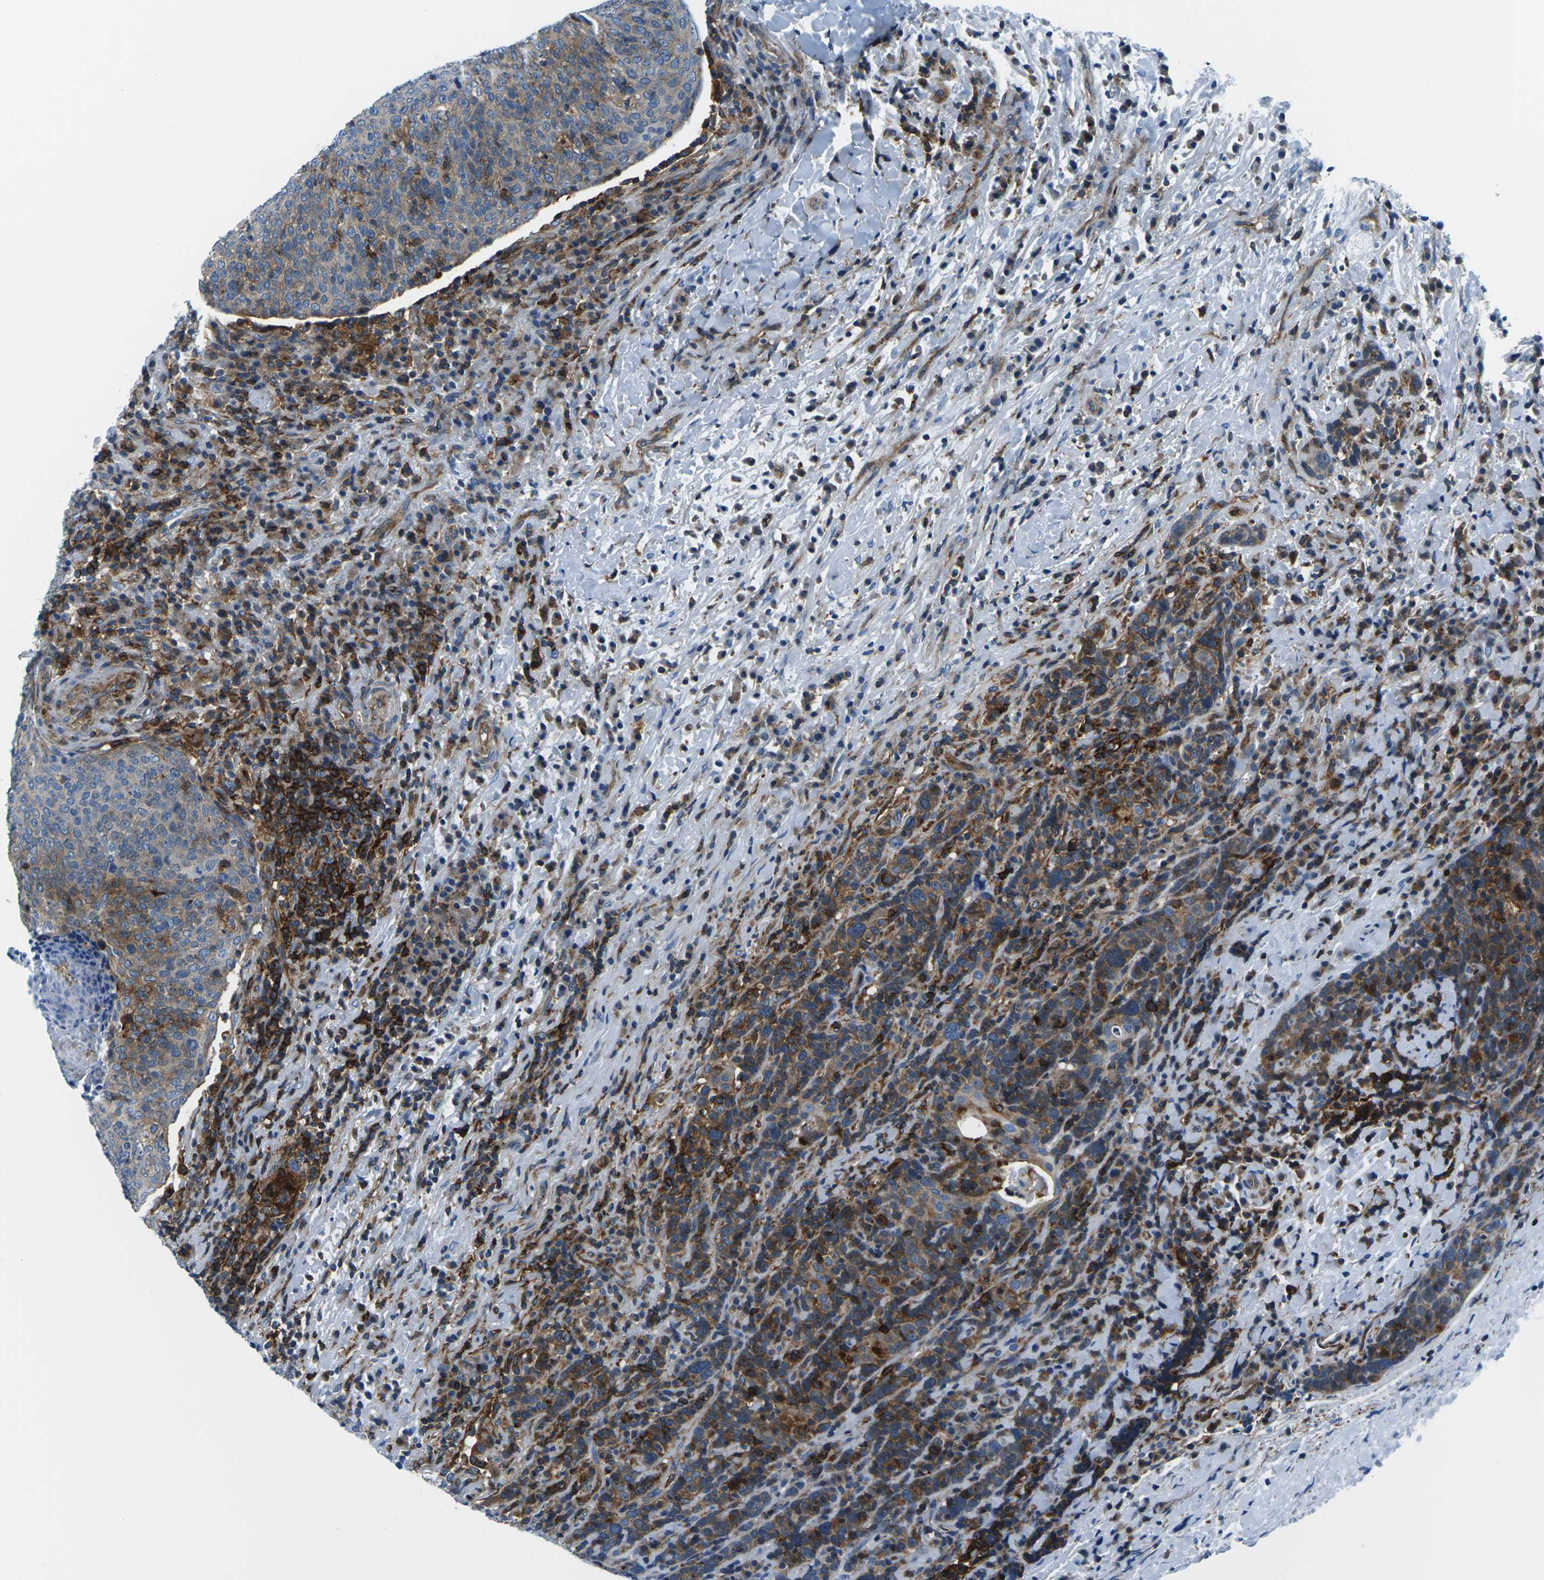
{"staining": {"intensity": "moderate", "quantity": "25%-75%", "location": "cytoplasmic/membranous"}, "tissue": "head and neck cancer", "cell_type": "Tumor cells", "image_type": "cancer", "snomed": [{"axis": "morphology", "description": "Squamous cell carcinoma, NOS"}, {"axis": "morphology", "description": "Squamous cell carcinoma, metastatic, NOS"}, {"axis": "topography", "description": "Lymph node"}, {"axis": "topography", "description": "Head-Neck"}], "caption": "Head and neck cancer tissue displays moderate cytoplasmic/membranous staining in about 25%-75% of tumor cells", "gene": "SOCS4", "patient": {"sex": "male", "age": 62}}